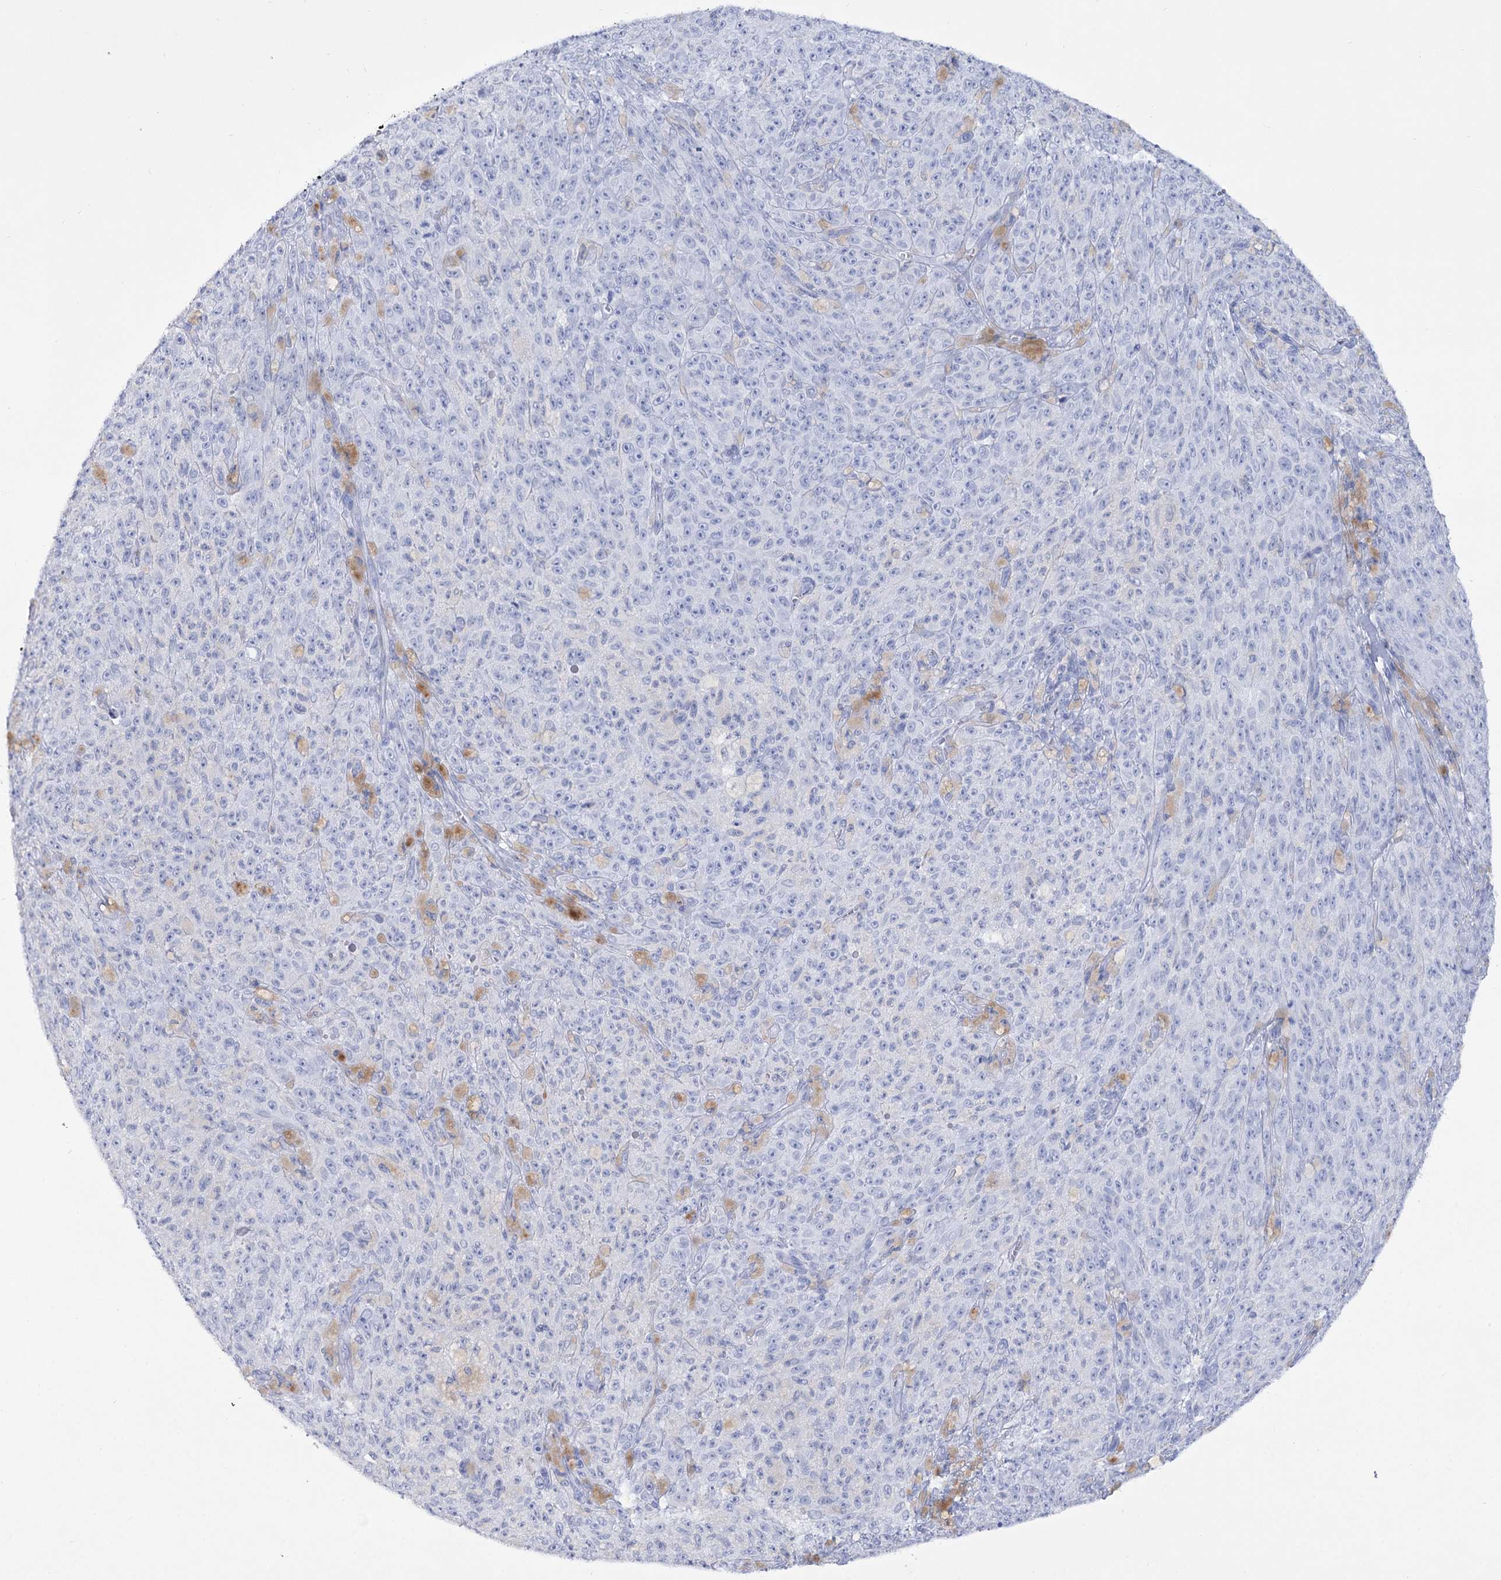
{"staining": {"intensity": "negative", "quantity": "none", "location": "none"}, "tissue": "melanoma", "cell_type": "Tumor cells", "image_type": "cancer", "snomed": [{"axis": "morphology", "description": "Malignant melanoma, NOS"}, {"axis": "topography", "description": "Skin"}], "caption": "This is an immunohistochemistry photomicrograph of human melanoma. There is no staining in tumor cells.", "gene": "RNF186", "patient": {"sex": "female", "age": 82}}